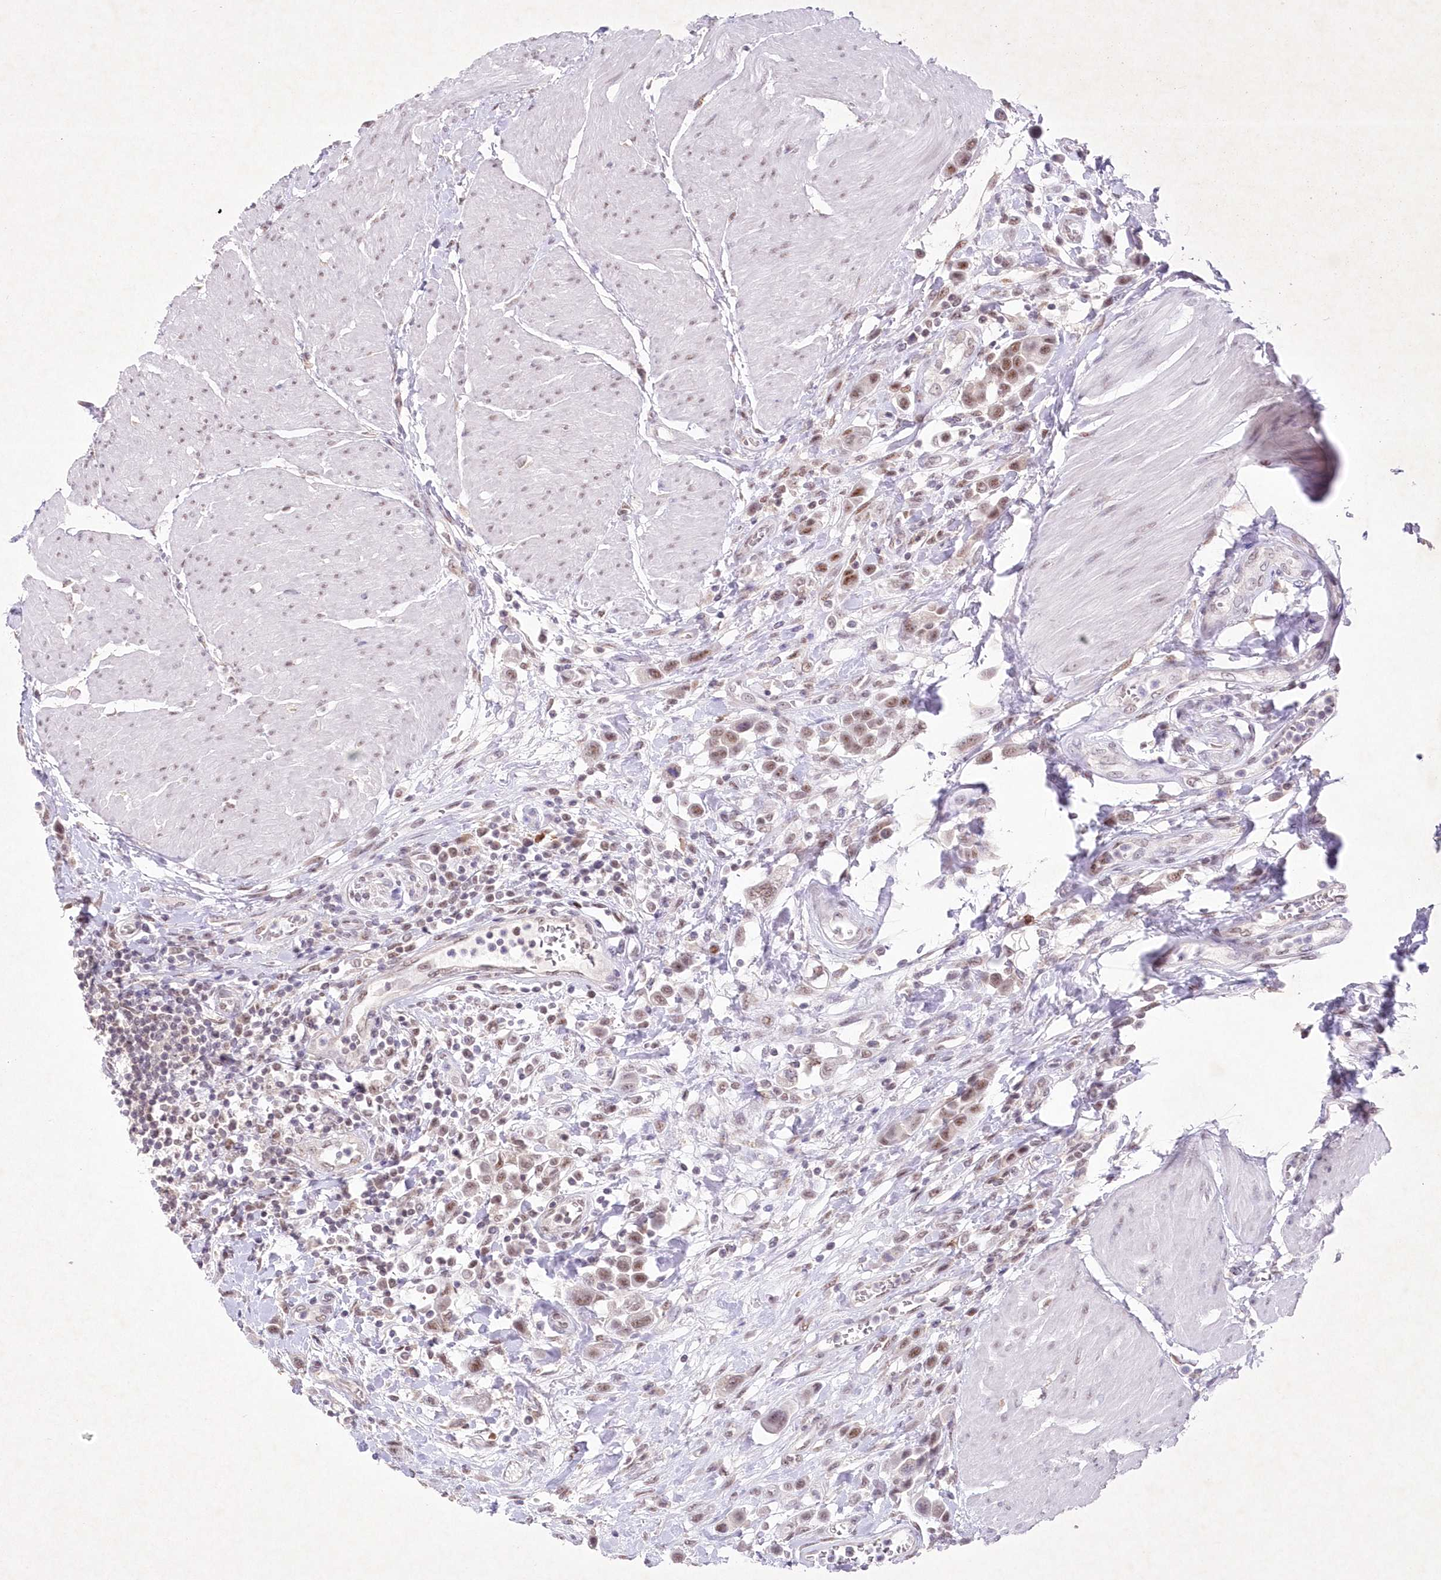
{"staining": {"intensity": "moderate", "quantity": ">75%", "location": "nuclear"}, "tissue": "urothelial cancer", "cell_type": "Tumor cells", "image_type": "cancer", "snomed": [{"axis": "morphology", "description": "Urothelial carcinoma, High grade"}, {"axis": "topography", "description": "Urinary bladder"}], "caption": "The immunohistochemical stain shows moderate nuclear staining in tumor cells of urothelial carcinoma (high-grade) tissue.", "gene": "RBM27", "patient": {"sex": "male", "age": 50}}